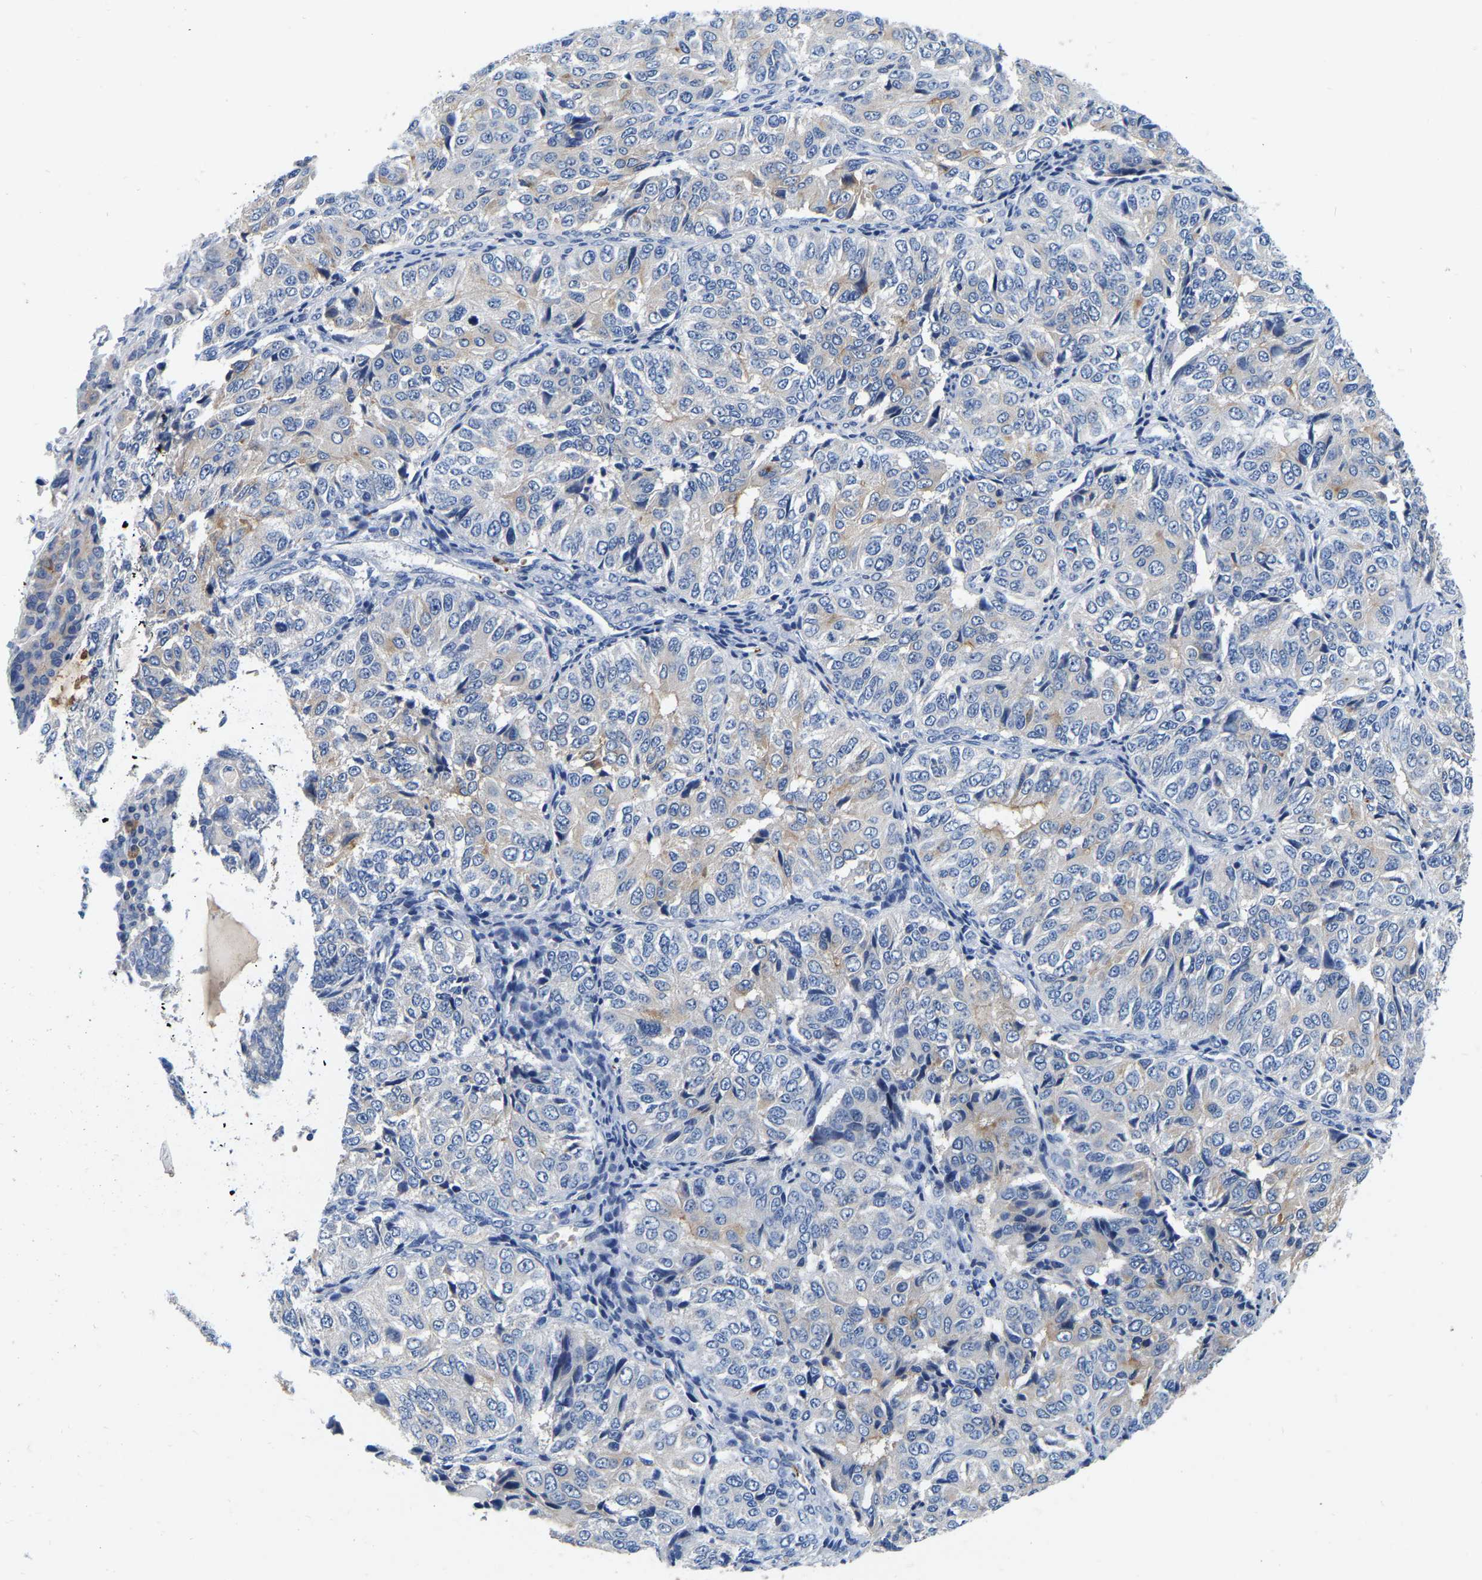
{"staining": {"intensity": "weak", "quantity": "<25%", "location": "cytoplasmic/membranous"}, "tissue": "ovarian cancer", "cell_type": "Tumor cells", "image_type": "cancer", "snomed": [{"axis": "morphology", "description": "Carcinoma, endometroid"}, {"axis": "topography", "description": "Ovary"}], "caption": "An IHC image of ovarian cancer is shown. There is no staining in tumor cells of ovarian cancer. (Brightfield microscopy of DAB IHC at high magnification).", "gene": "RAB27B", "patient": {"sex": "female", "age": 51}}